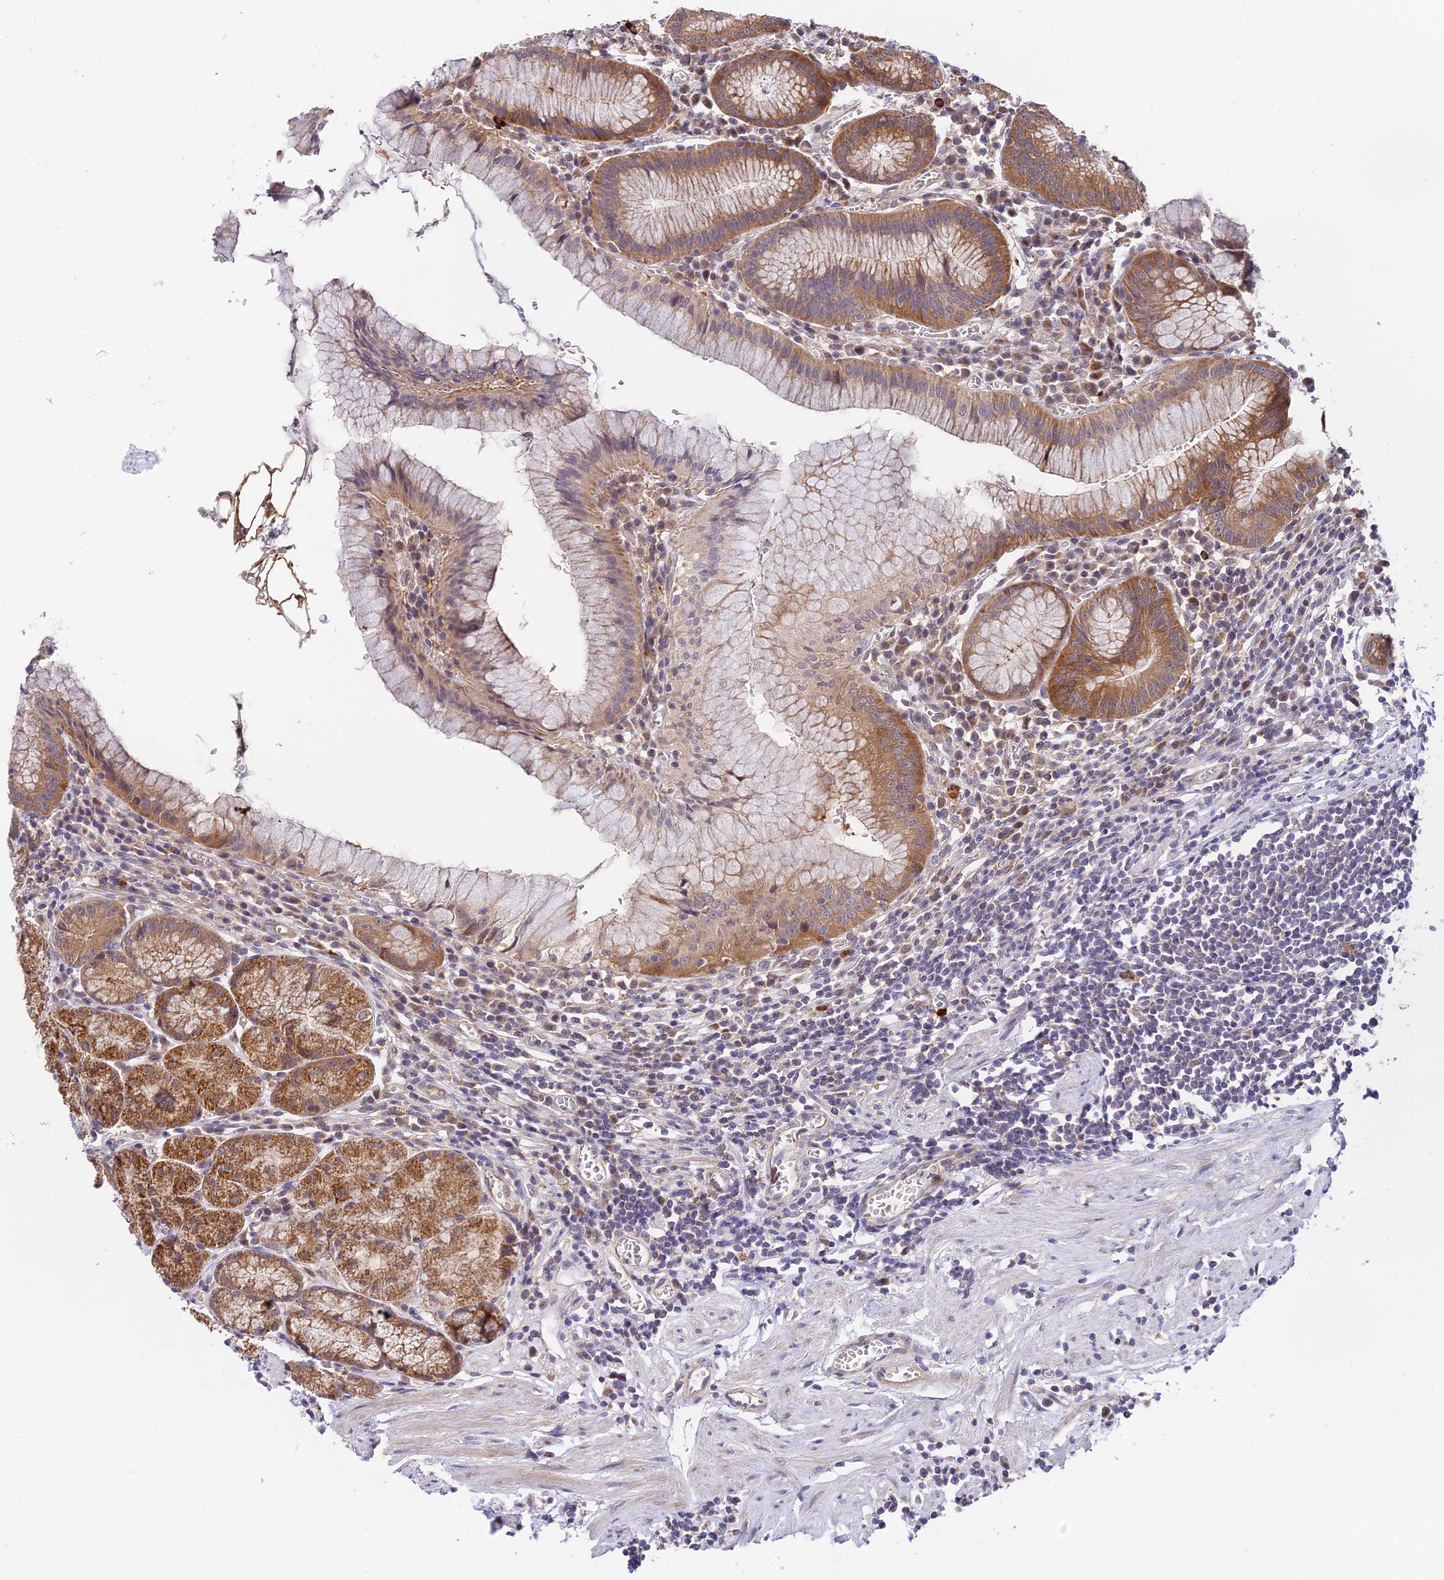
{"staining": {"intensity": "moderate", "quantity": ">75%", "location": "cytoplasmic/membranous"}, "tissue": "stomach", "cell_type": "Glandular cells", "image_type": "normal", "snomed": [{"axis": "morphology", "description": "Normal tissue, NOS"}, {"axis": "topography", "description": "Stomach"}], "caption": "DAB (3,3'-diaminobenzidine) immunohistochemical staining of benign stomach shows moderate cytoplasmic/membranous protein positivity in approximately >75% of glandular cells.", "gene": "C3orf20", "patient": {"sex": "male", "age": 55}}